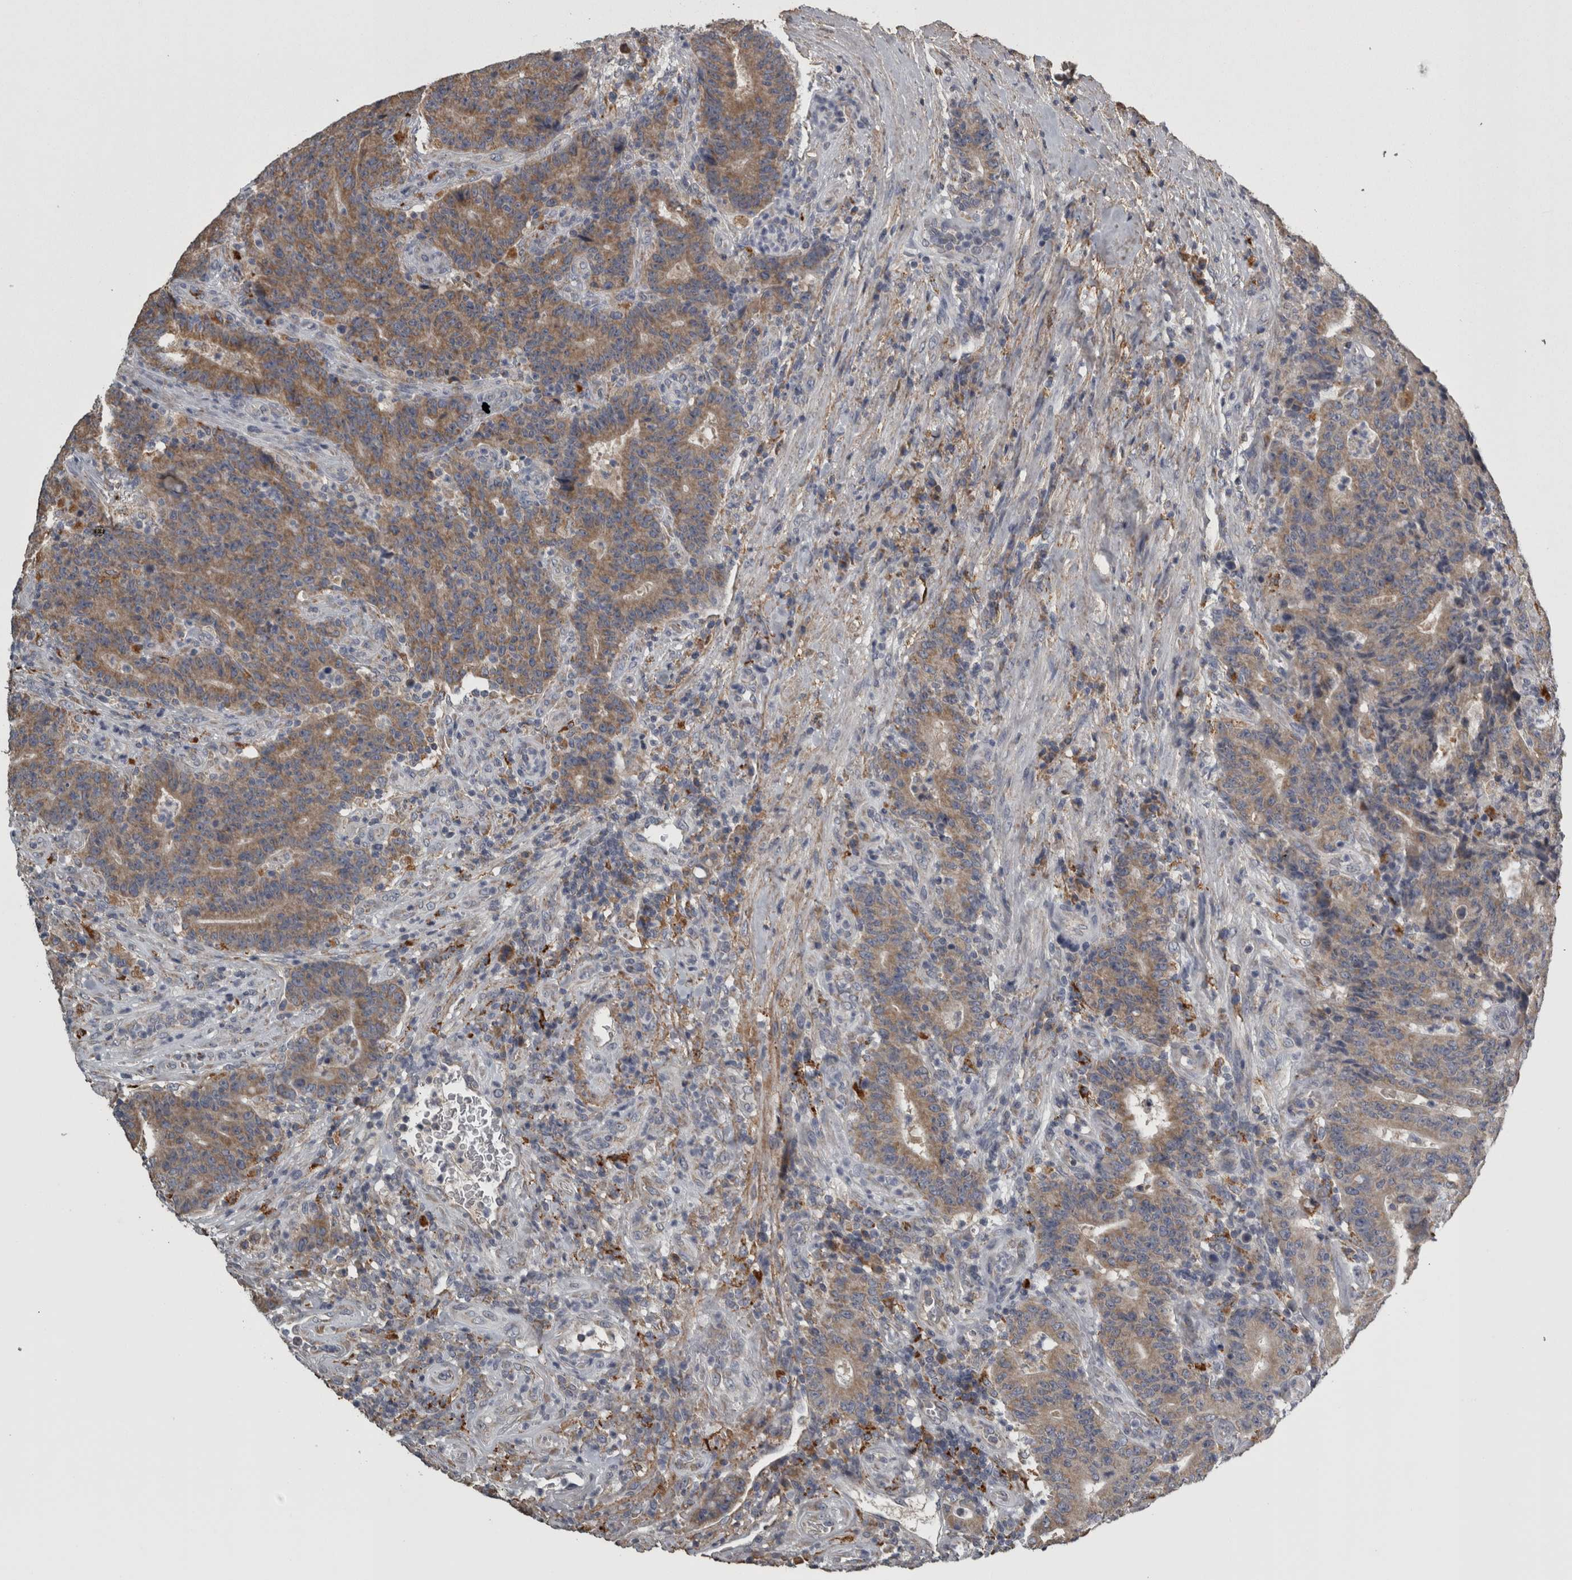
{"staining": {"intensity": "moderate", "quantity": ">75%", "location": "cytoplasmic/membranous"}, "tissue": "colorectal cancer", "cell_type": "Tumor cells", "image_type": "cancer", "snomed": [{"axis": "morphology", "description": "Normal tissue, NOS"}, {"axis": "morphology", "description": "Adenocarcinoma, NOS"}, {"axis": "topography", "description": "Colon"}], "caption": "A brown stain shows moderate cytoplasmic/membranous expression of a protein in adenocarcinoma (colorectal) tumor cells.", "gene": "FRK", "patient": {"sex": "female", "age": 75}}